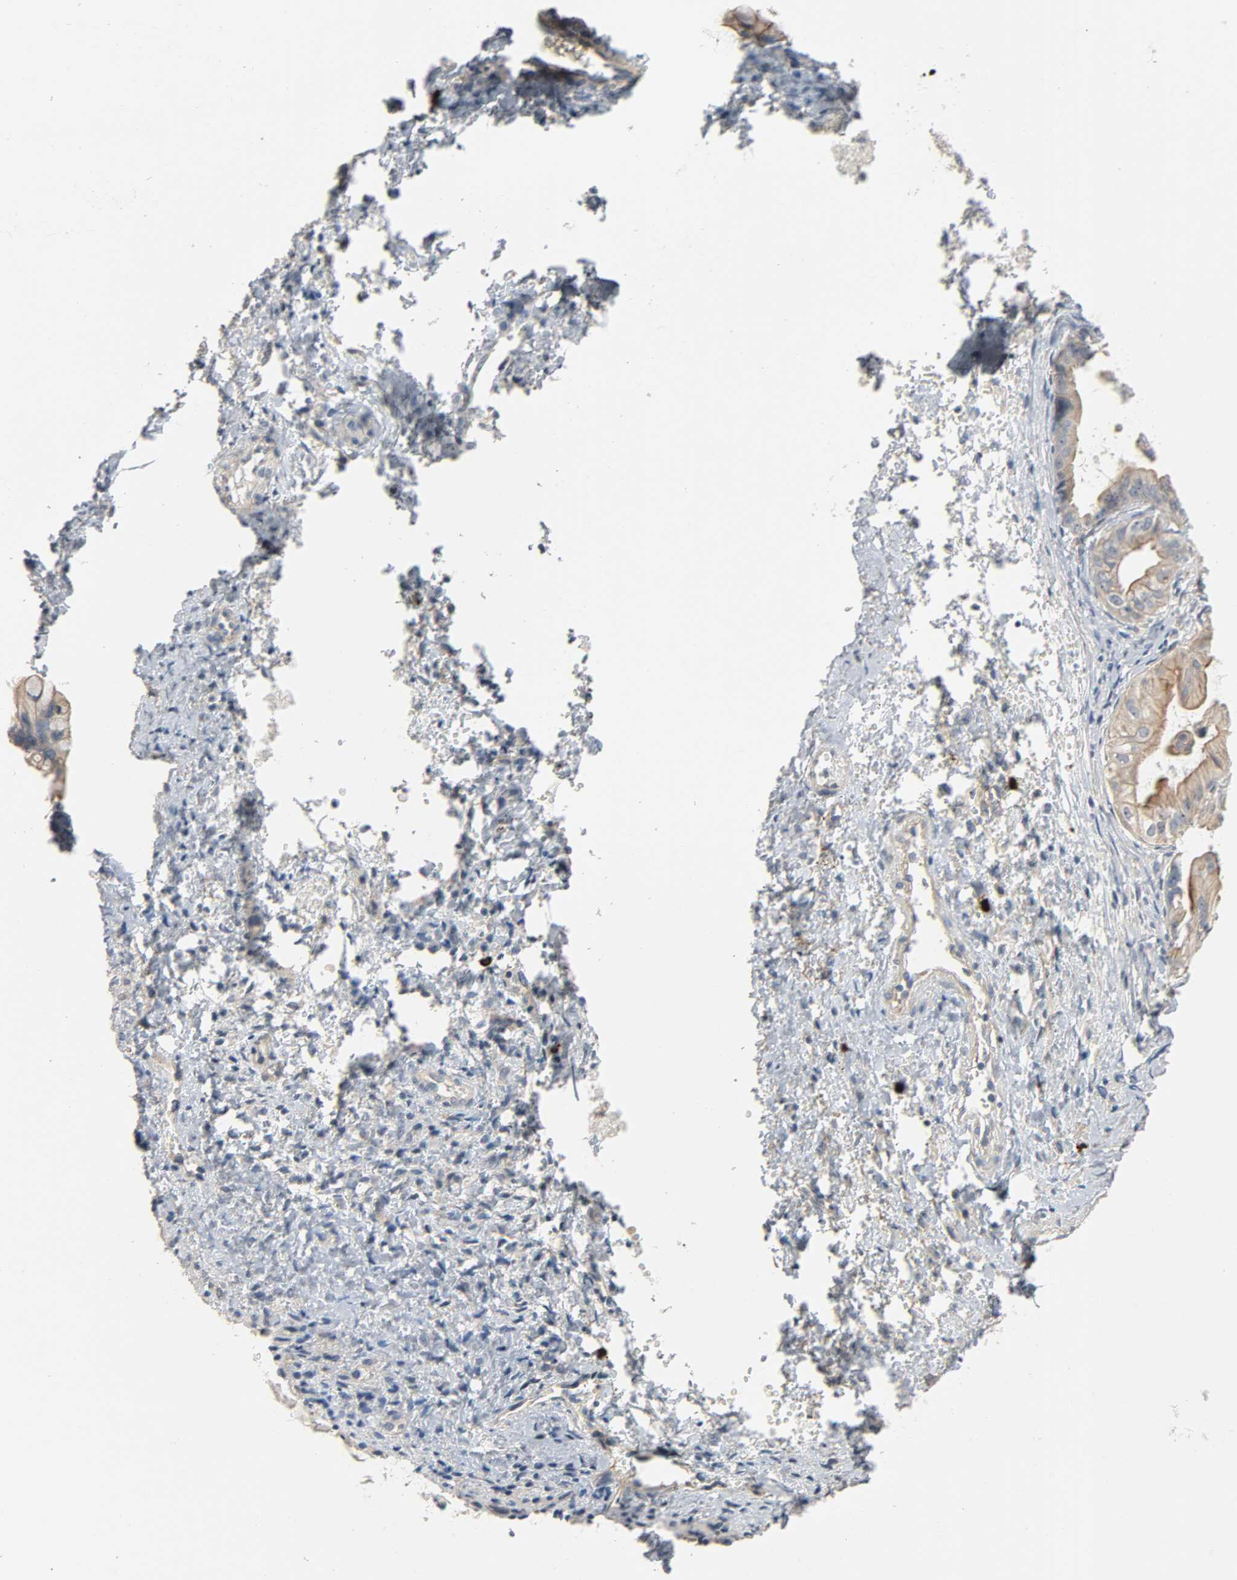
{"staining": {"intensity": "weak", "quantity": ">75%", "location": "cytoplasmic/membranous"}, "tissue": "ovarian cancer", "cell_type": "Tumor cells", "image_type": "cancer", "snomed": [{"axis": "morphology", "description": "Cystadenocarcinoma, mucinous, NOS"}, {"axis": "topography", "description": "Ovary"}], "caption": "Approximately >75% of tumor cells in mucinous cystadenocarcinoma (ovarian) display weak cytoplasmic/membranous protein positivity as visualized by brown immunohistochemical staining.", "gene": "LIMCH1", "patient": {"sex": "female", "age": 36}}